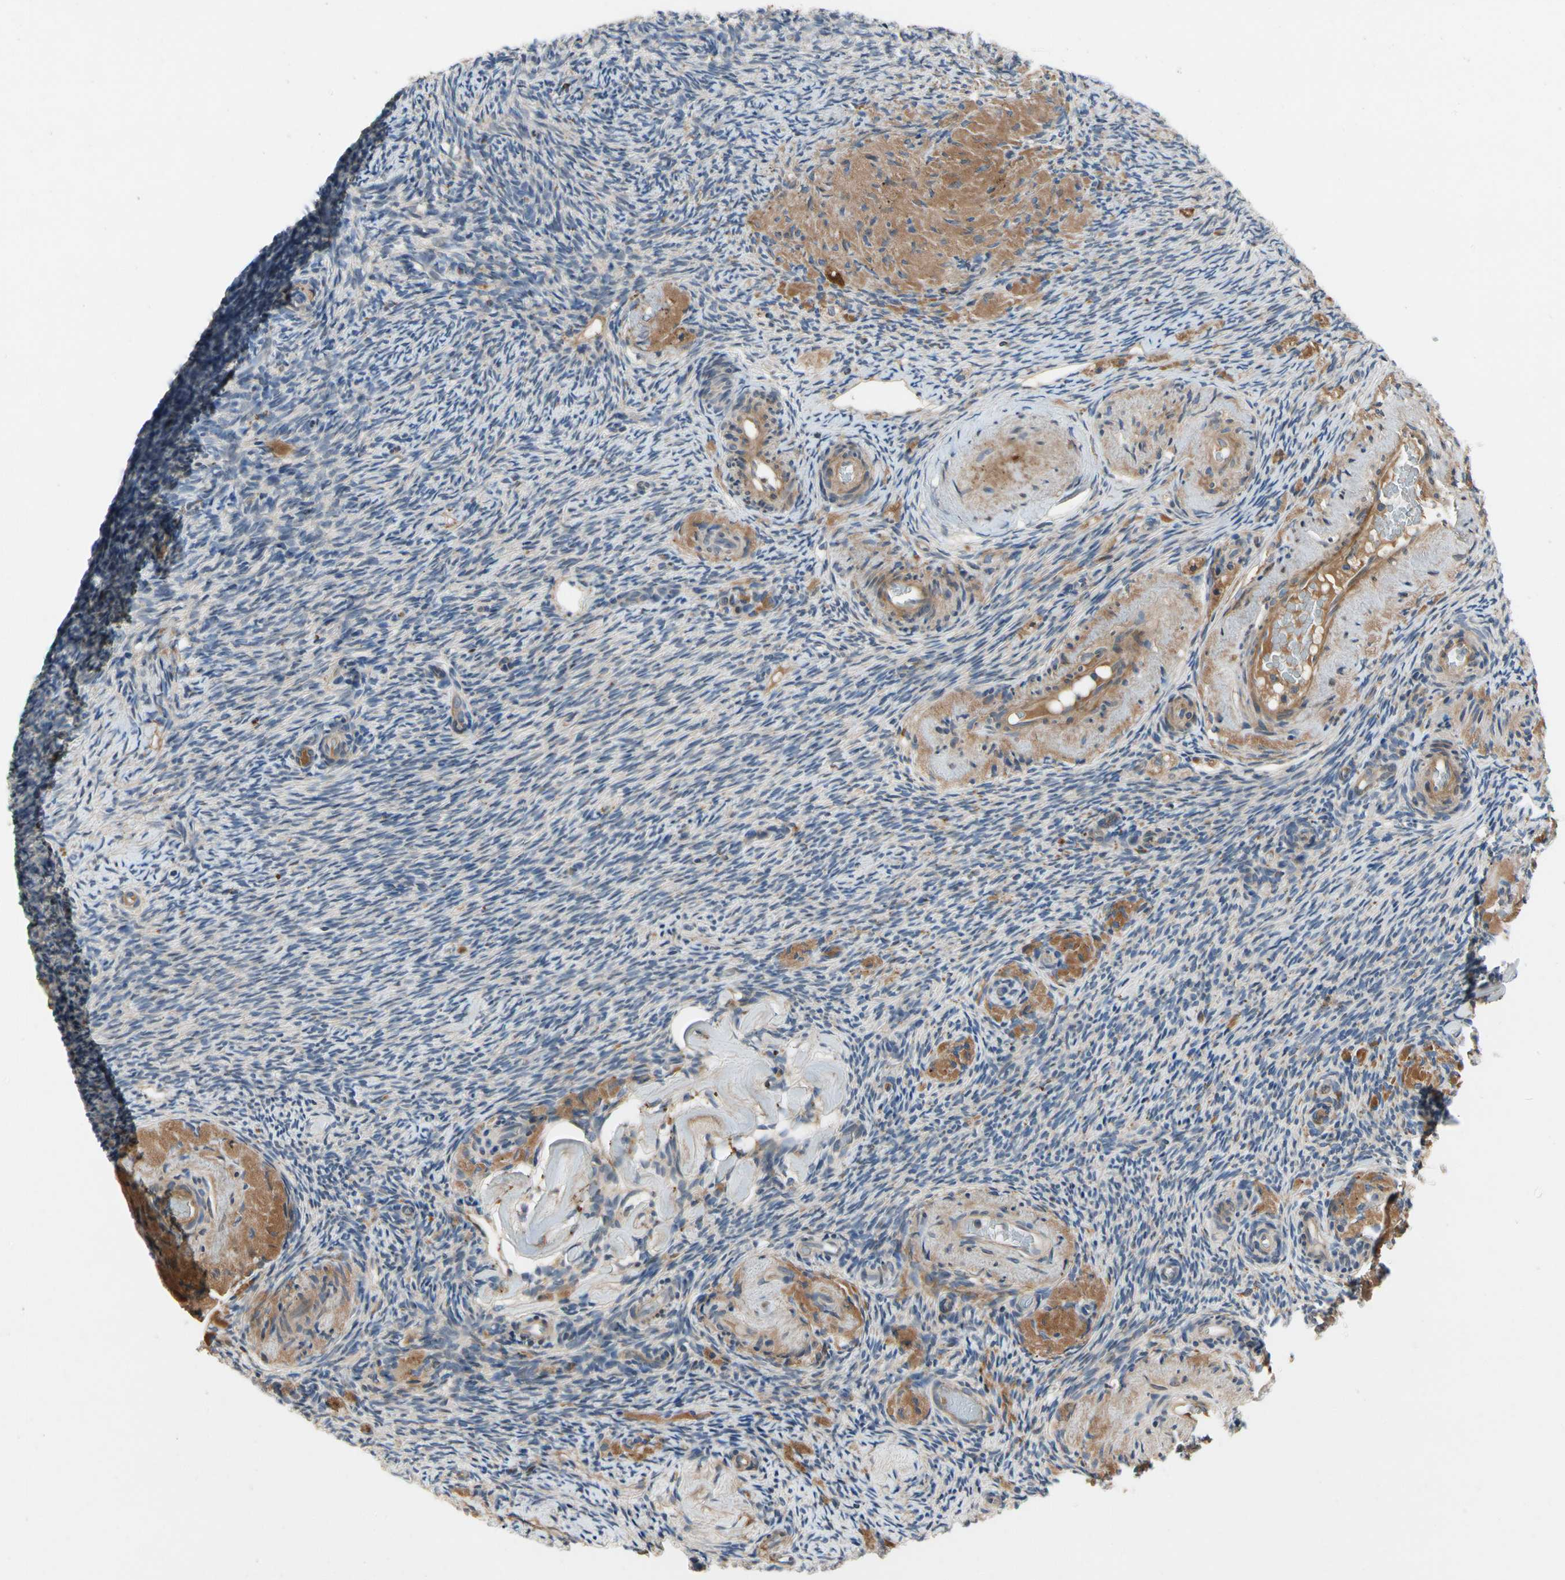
{"staining": {"intensity": "negative", "quantity": "none", "location": "none"}, "tissue": "ovary", "cell_type": "Ovarian stroma cells", "image_type": "normal", "snomed": [{"axis": "morphology", "description": "Normal tissue, NOS"}, {"axis": "topography", "description": "Ovary"}], "caption": "Ovary stained for a protein using immunohistochemistry demonstrates no expression ovarian stroma cells.", "gene": "CRTAC1", "patient": {"sex": "female", "age": 60}}